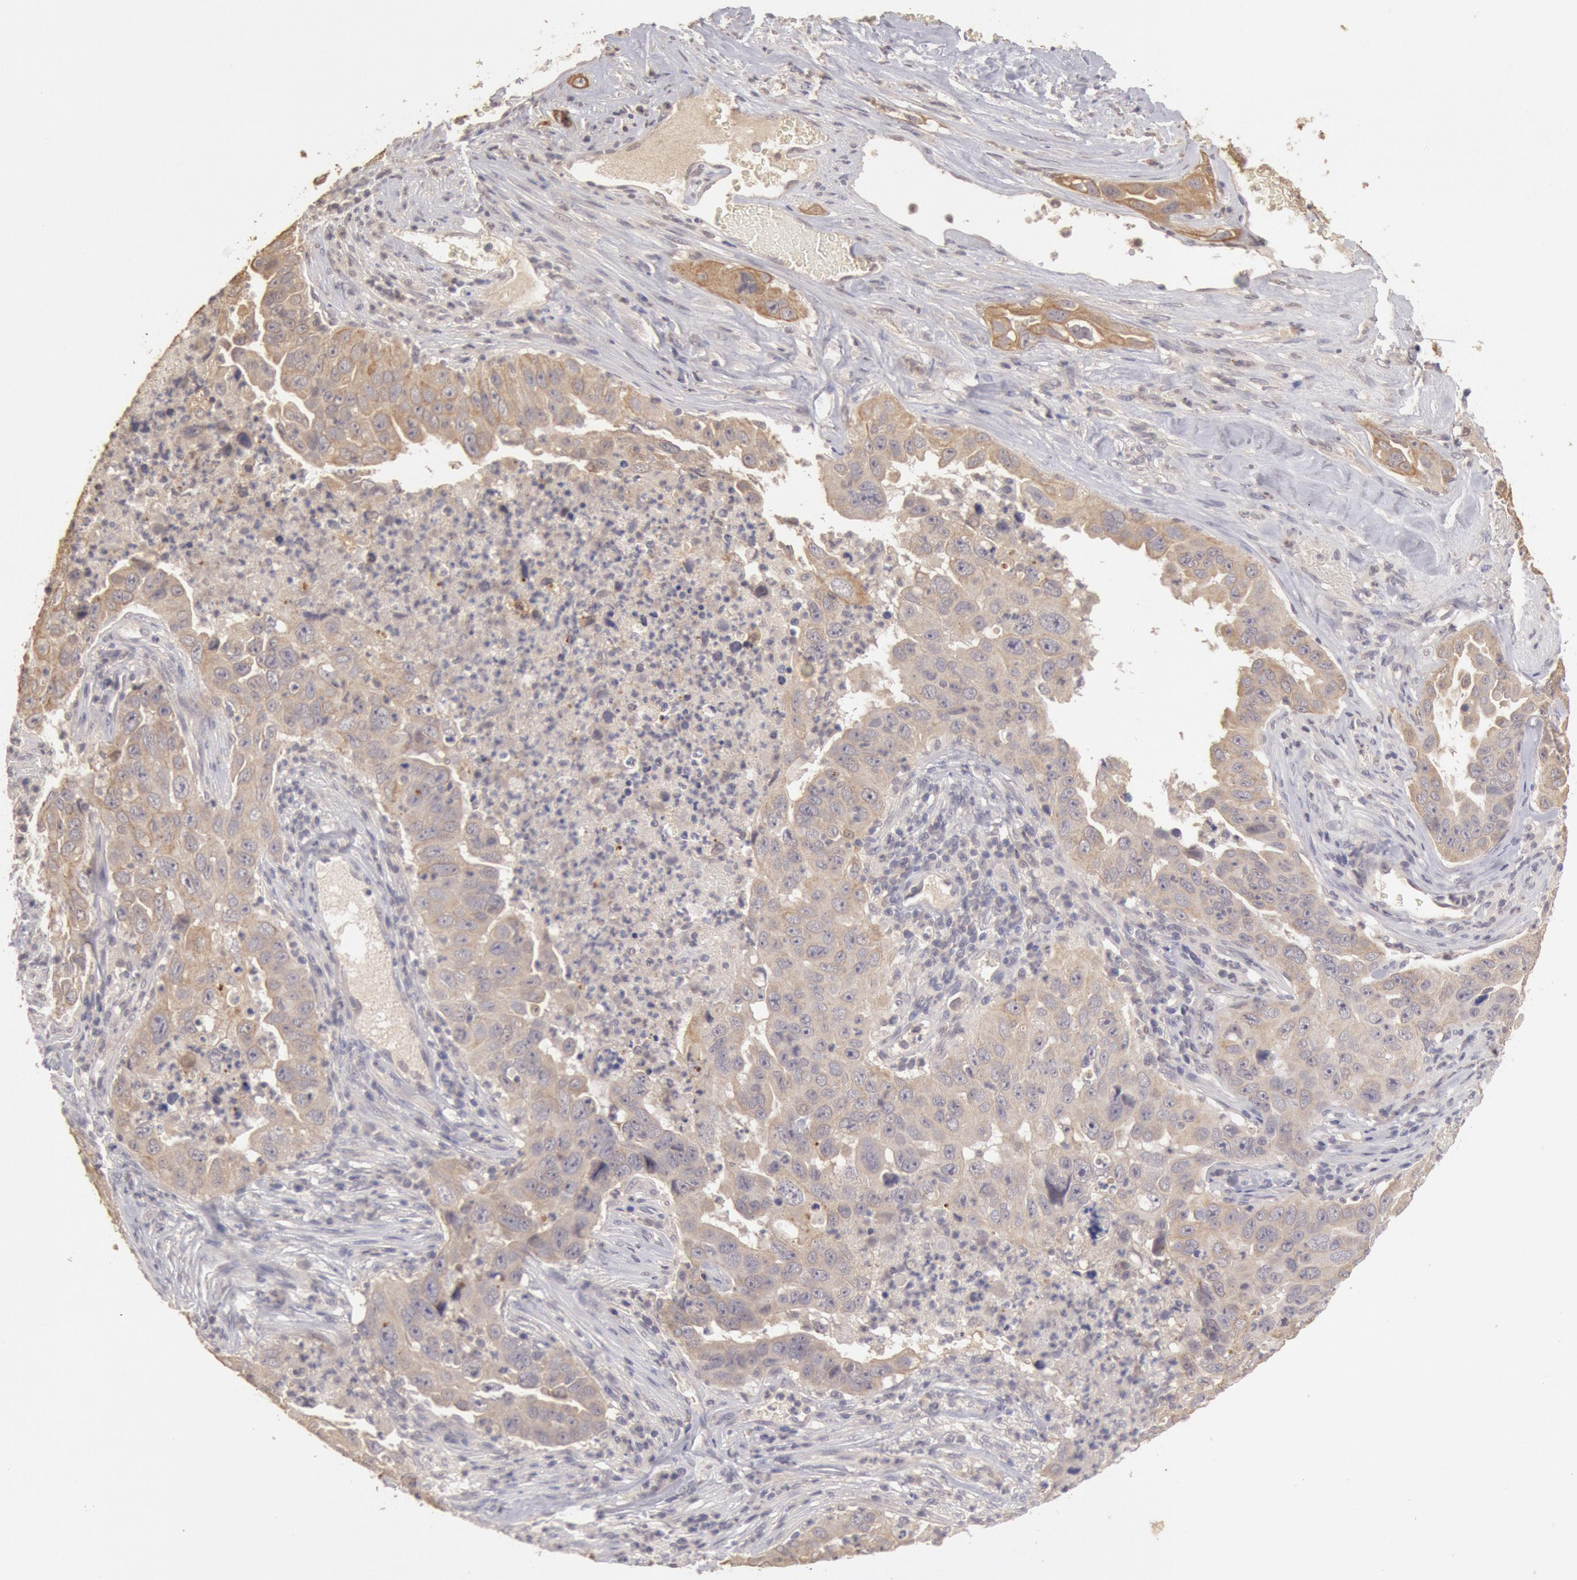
{"staining": {"intensity": "weak", "quantity": "25%-75%", "location": "cytoplasmic/membranous"}, "tissue": "lung cancer", "cell_type": "Tumor cells", "image_type": "cancer", "snomed": [{"axis": "morphology", "description": "Squamous cell carcinoma, NOS"}, {"axis": "topography", "description": "Lung"}], "caption": "This micrograph displays IHC staining of lung squamous cell carcinoma, with low weak cytoplasmic/membranous staining in approximately 25%-75% of tumor cells.", "gene": "ZFP36L1", "patient": {"sex": "male", "age": 64}}